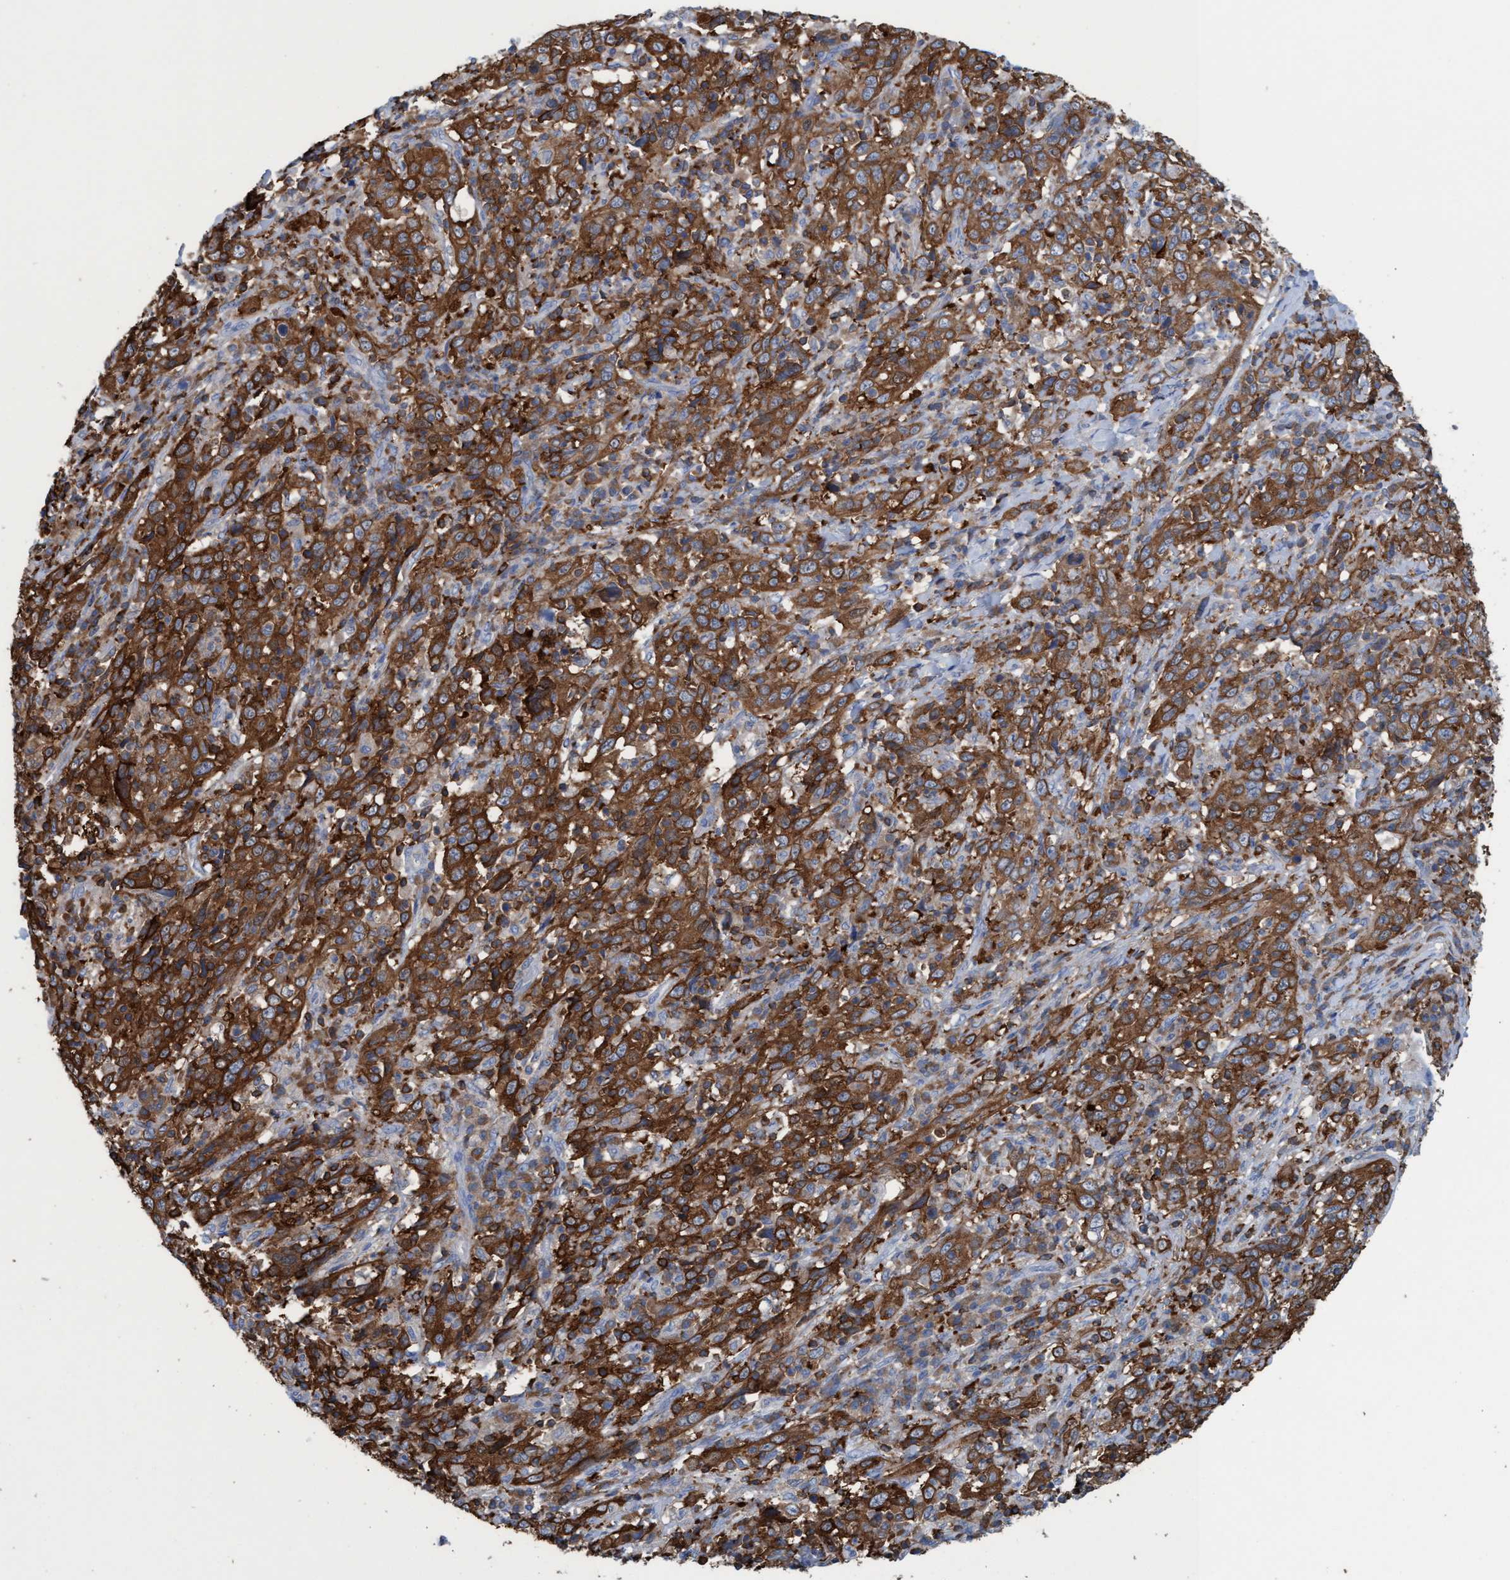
{"staining": {"intensity": "strong", "quantity": ">75%", "location": "cytoplasmic/membranous"}, "tissue": "cervical cancer", "cell_type": "Tumor cells", "image_type": "cancer", "snomed": [{"axis": "morphology", "description": "Squamous cell carcinoma, NOS"}, {"axis": "topography", "description": "Cervix"}], "caption": "The micrograph shows immunohistochemical staining of squamous cell carcinoma (cervical). There is strong cytoplasmic/membranous staining is present in approximately >75% of tumor cells.", "gene": "EZR", "patient": {"sex": "female", "age": 46}}